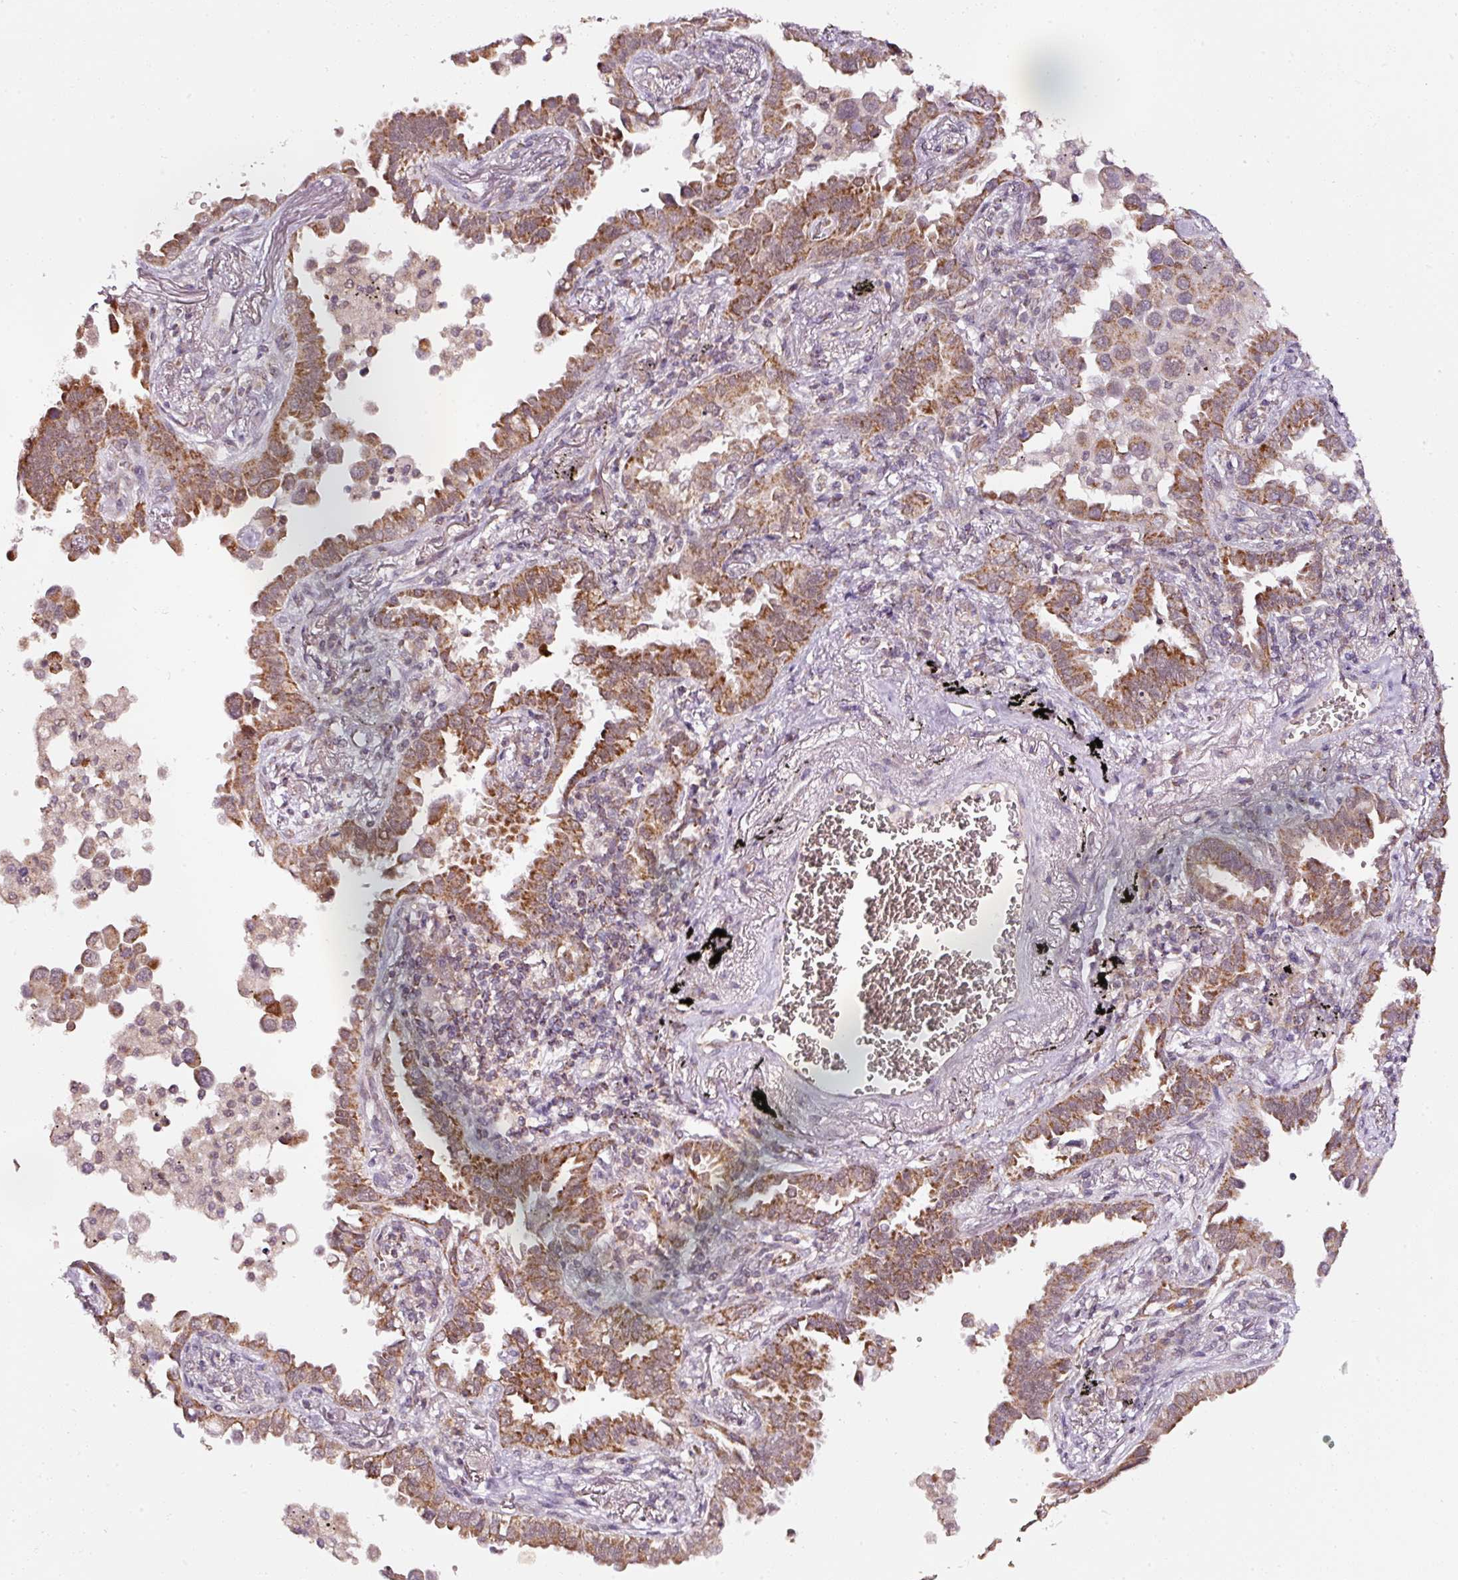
{"staining": {"intensity": "moderate", "quantity": ">75%", "location": "cytoplasmic/membranous"}, "tissue": "lung cancer", "cell_type": "Tumor cells", "image_type": "cancer", "snomed": [{"axis": "morphology", "description": "Adenocarcinoma, NOS"}, {"axis": "topography", "description": "Lung"}], "caption": "Immunohistochemistry histopathology image of lung cancer stained for a protein (brown), which reveals medium levels of moderate cytoplasmic/membranous staining in about >75% of tumor cells.", "gene": "ZNF460", "patient": {"sex": "male", "age": 67}}